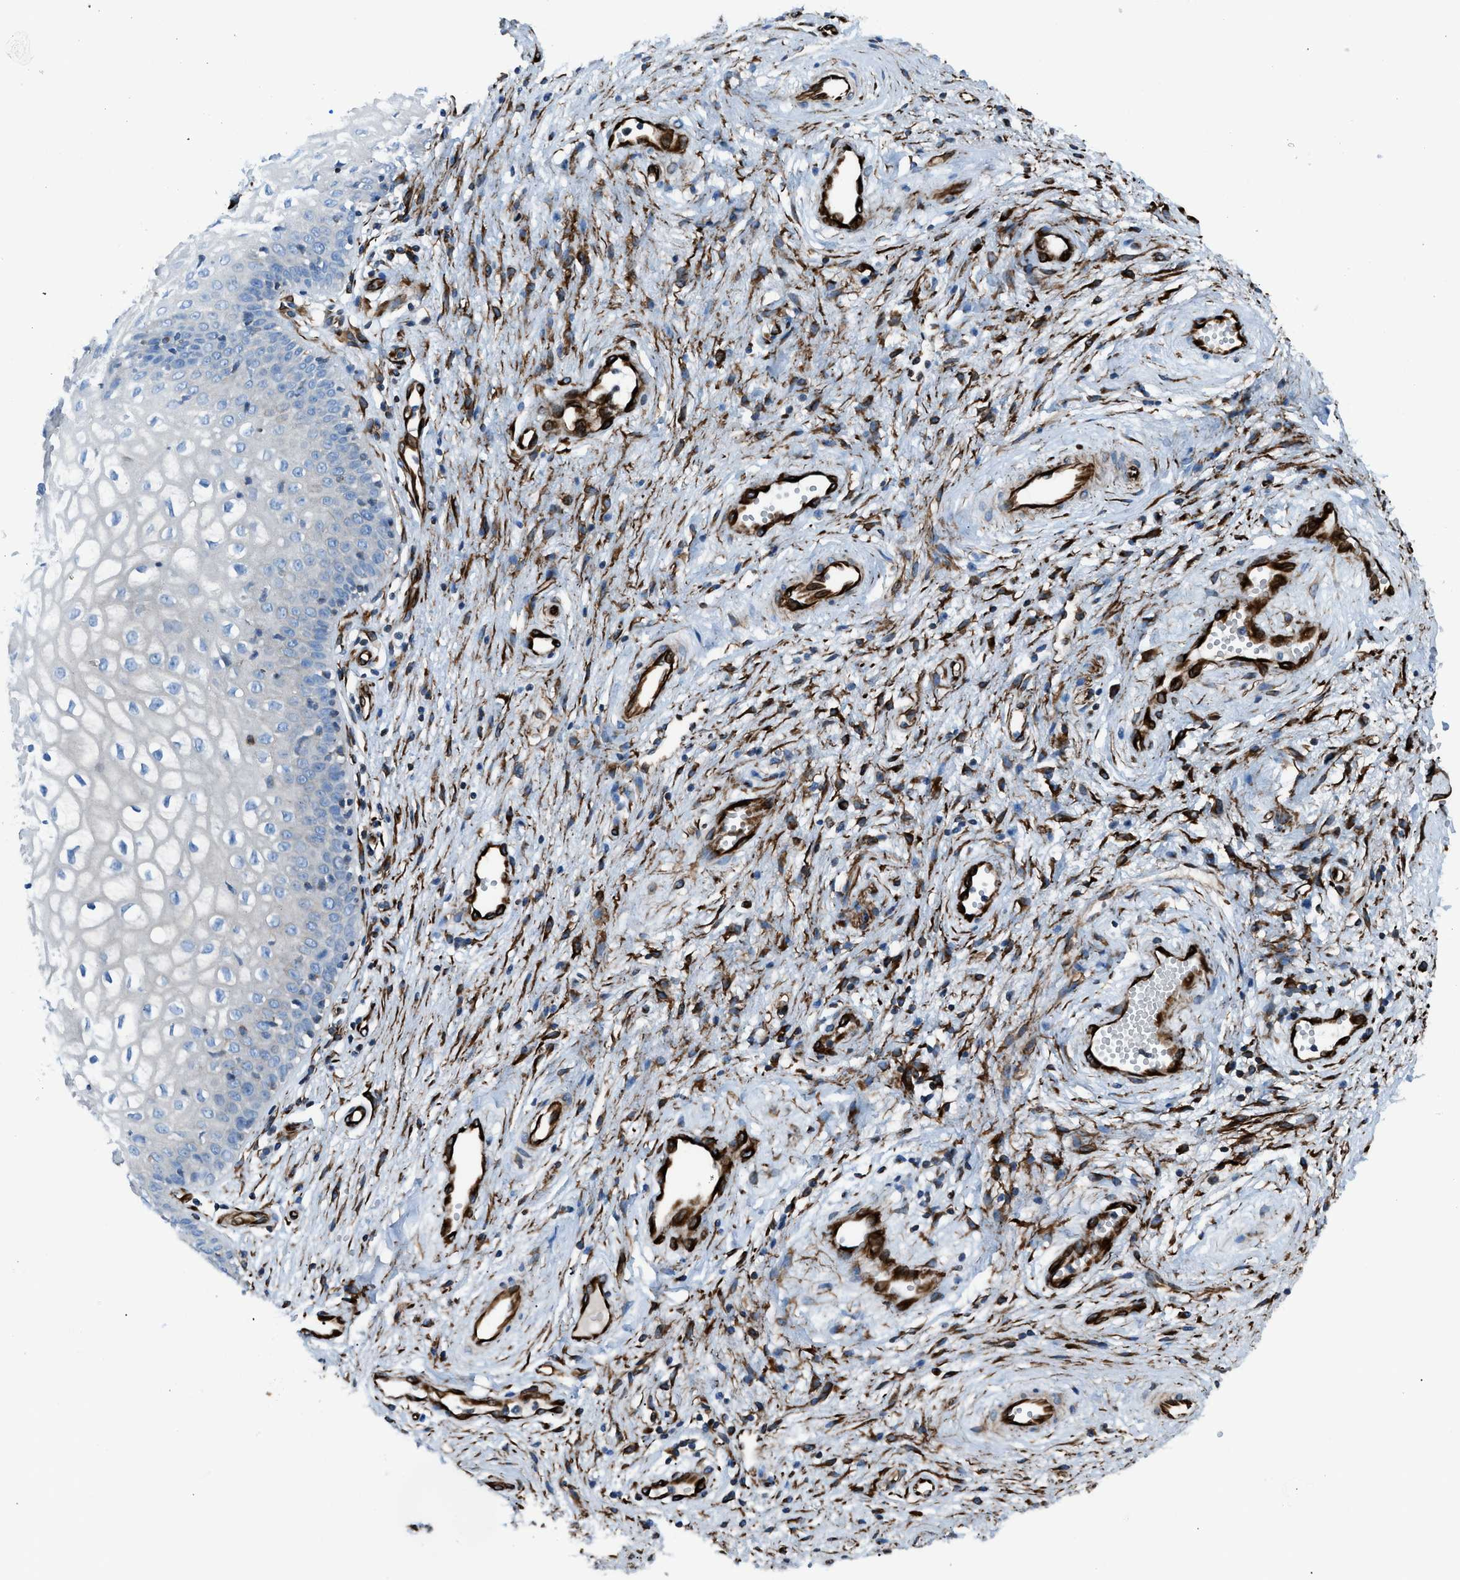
{"staining": {"intensity": "negative", "quantity": "none", "location": "none"}, "tissue": "vagina", "cell_type": "Squamous epithelial cells", "image_type": "normal", "snomed": [{"axis": "morphology", "description": "Normal tissue, NOS"}, {"axis": "topography", "description": "Vagina"}], "caption": "A histopathology image of vagina stained for a protein exhibits no brown staining in squamous epithelial cells. The staining is performed using DAB brown chromogen with nuclei counter-stained in using hematoxylin.", "gene": "CABP7", "patient": {"sex": "female", "age": 34}}